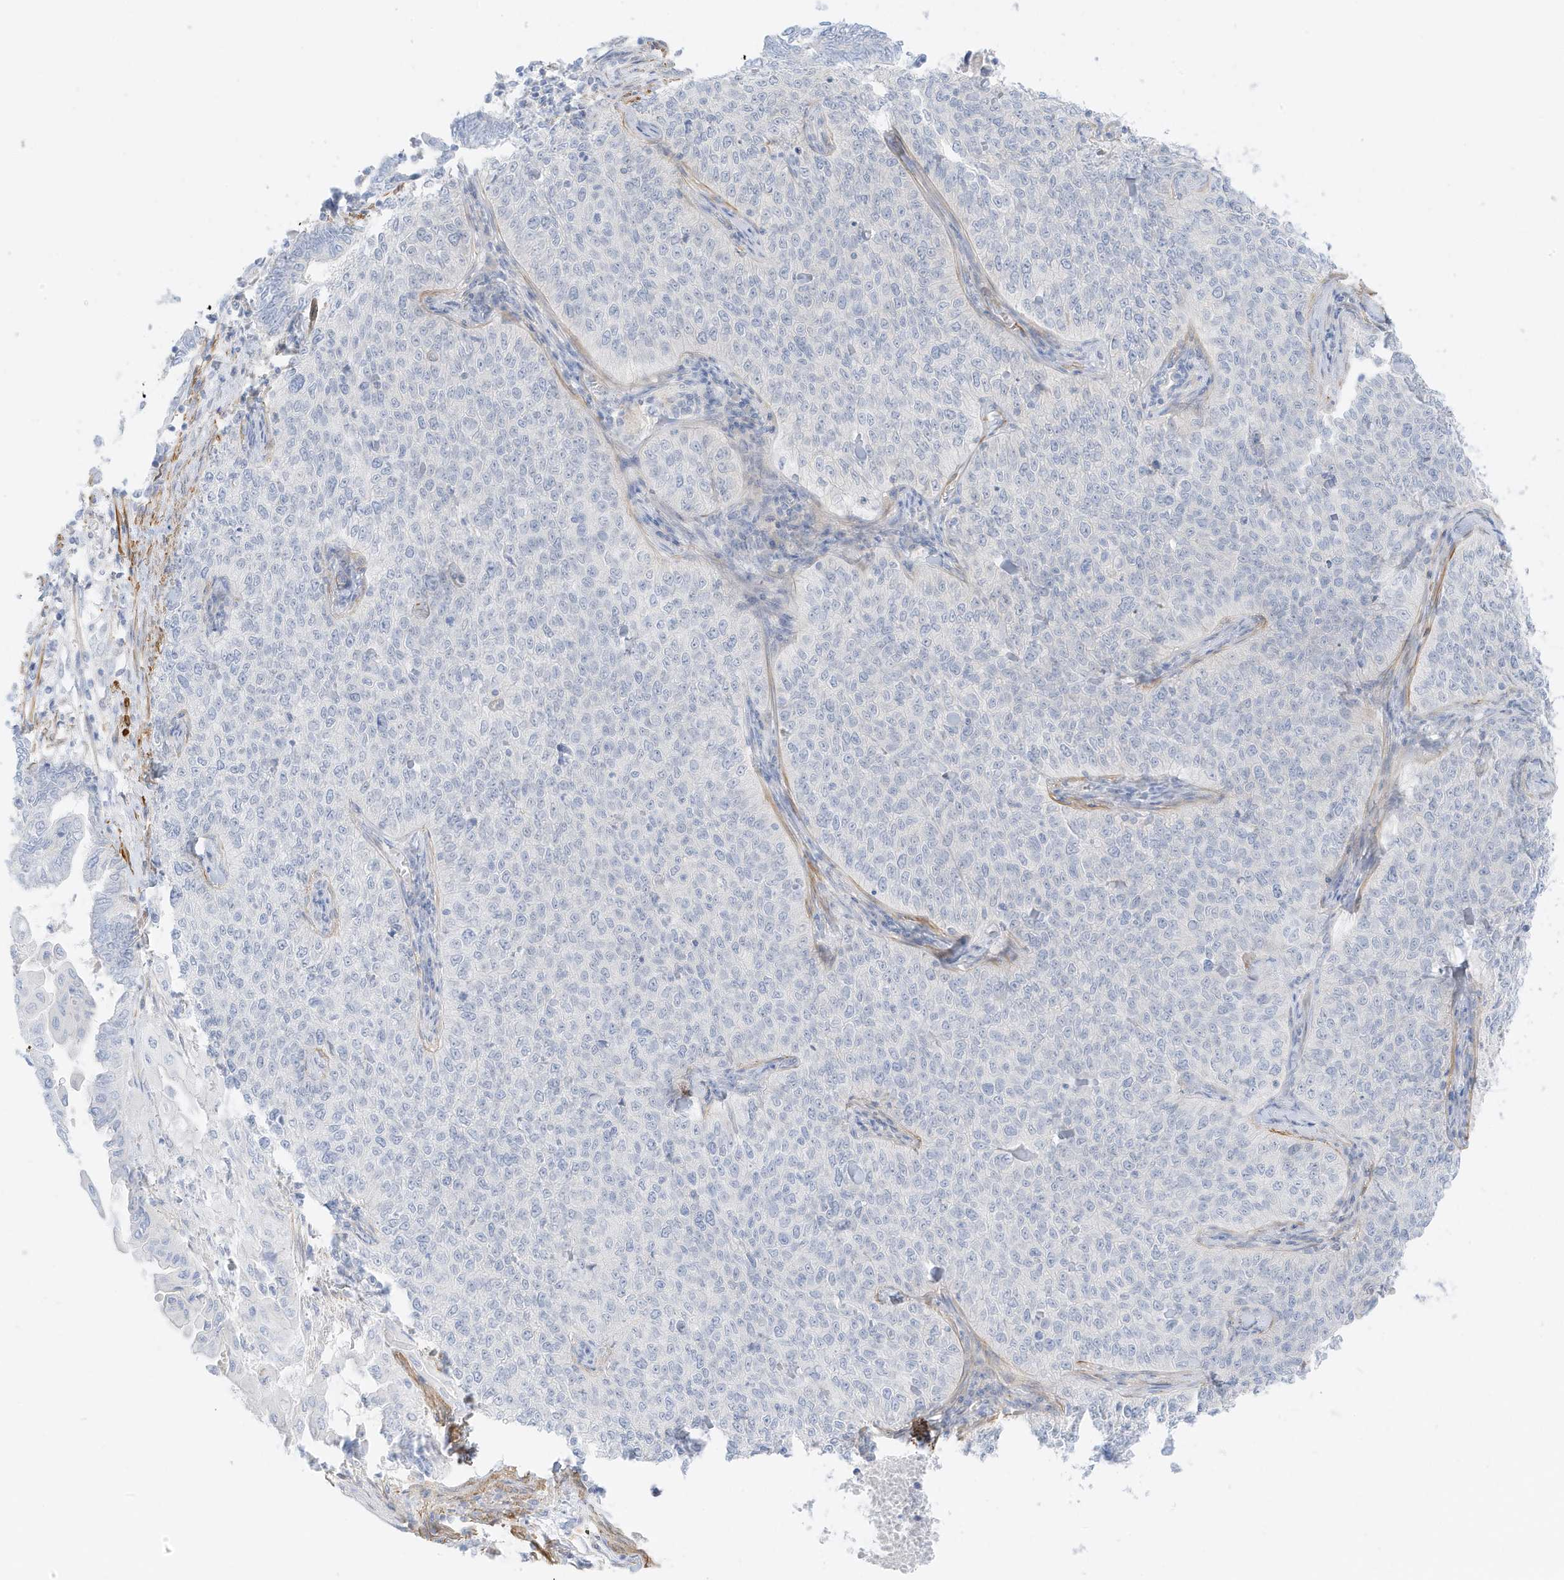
{"staining": {"intensity": "negative", "quantity": "none", "location": "none"}, "tissue": "cervical cancer", "cell_type": "Tumor cells", "image_type": "cancer", "snomed": [{"axis": "morphology", "description": "Squamous cell carcinoma, NOS"}, {"axis": "topography", "description": "Cervix"}], "caption": "Squamous cell carcinoma (cervical) was stained to show a protein in brown. There is no significant staining in tumor cells. (Brightfield microscopy of DAB (3,3'-diaminobenzidine) immunohistochemistry (IHC) at high magnification).", "gene": "SLC22A13", "patient": {"sex": "female", "age": 35}}